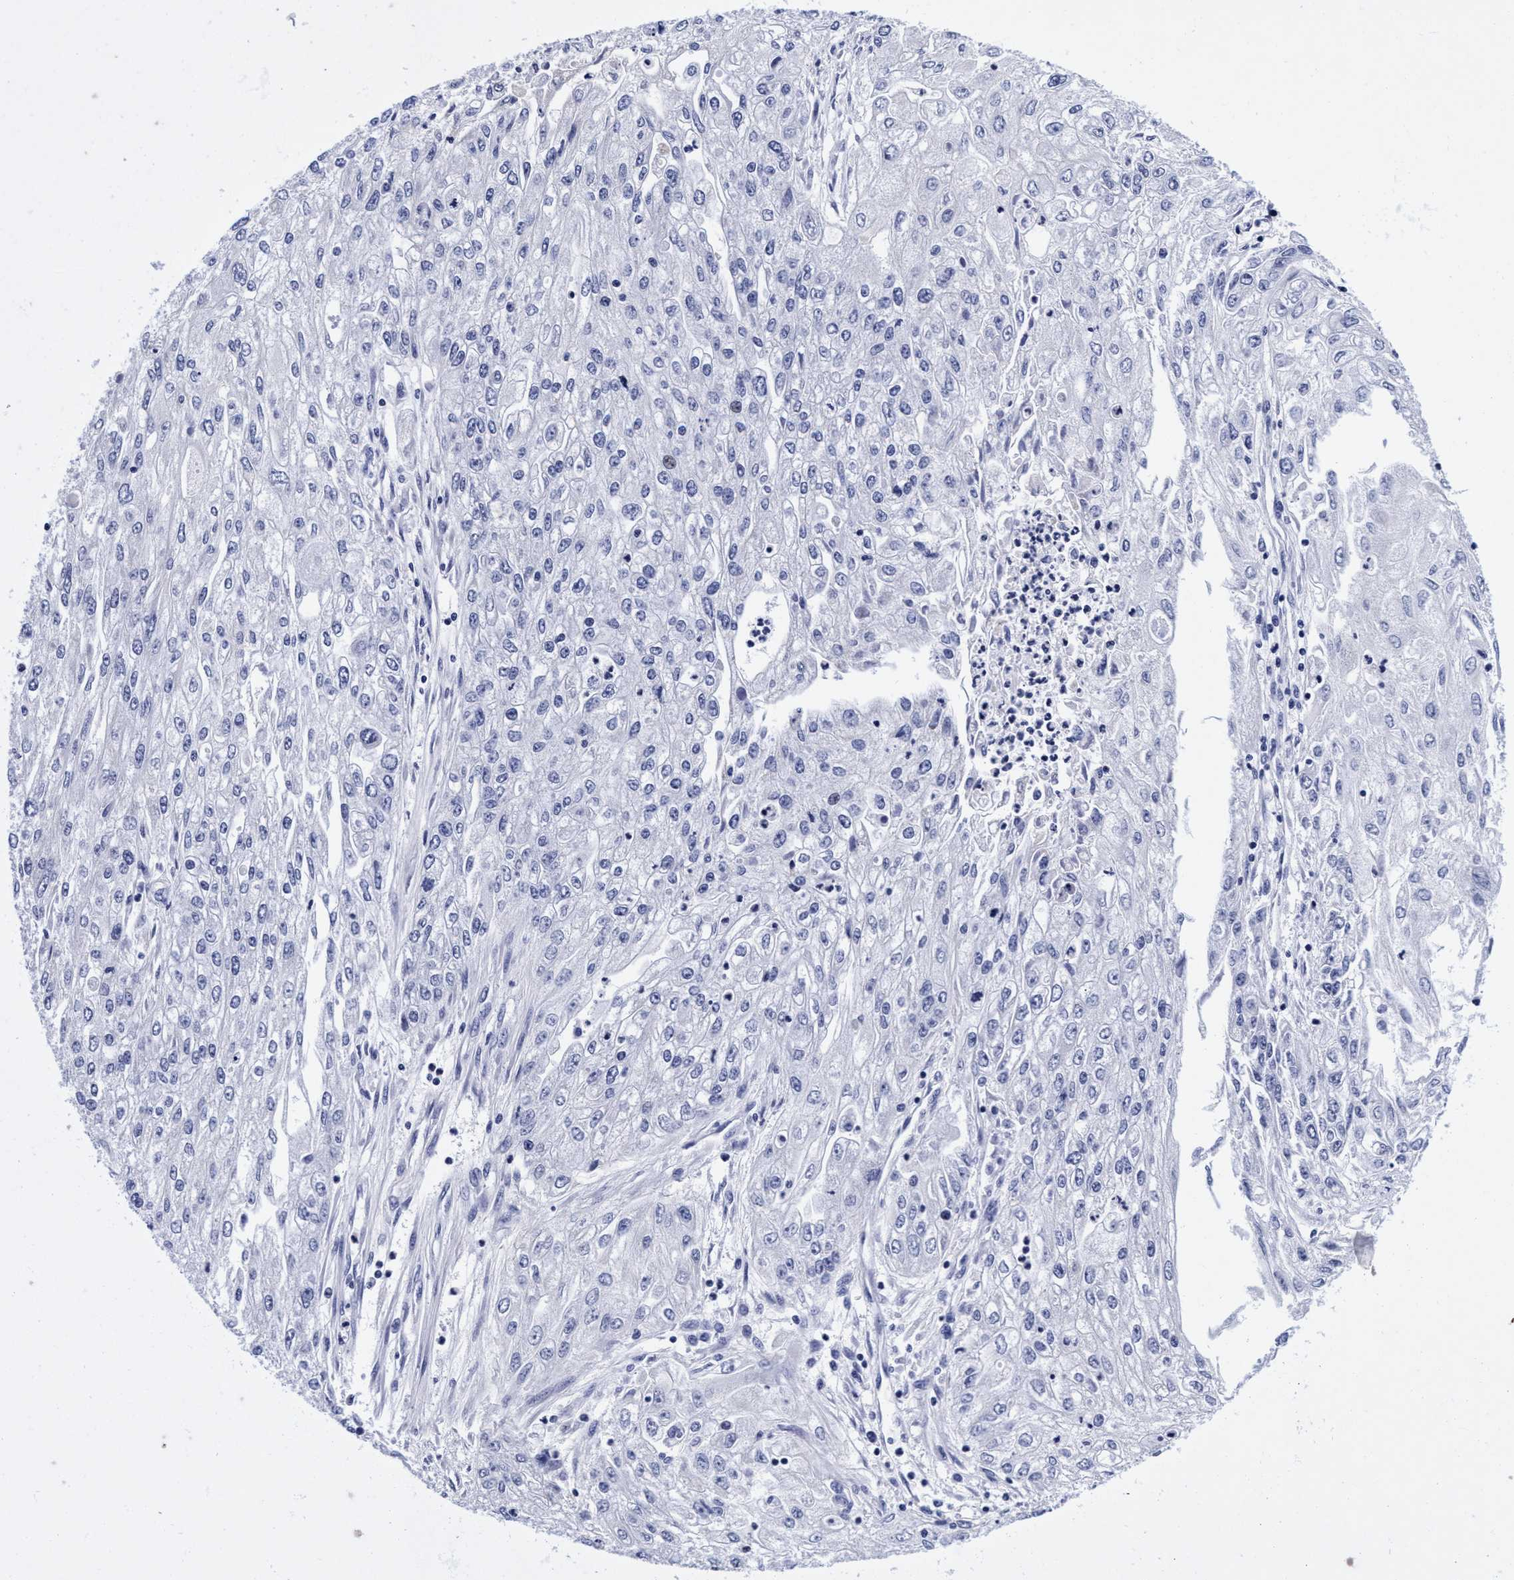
{"staining": {"intensity": "negative", "quantity": "none", "location": "none"}, "tissue": "endometrial cancer", "cell_type": "Tumor cells", "image_type": "cancer", "snomed": [{"axis": "morphology", "description": "Adenocarcinoma, NOS"}, {"axis": "topography", "description": "Endometrium"}], "caption": "DAB (3,3'-diaminobenzidine) immunohistochemical staining of endometrial cancer (adenocarcinoma) demonstrates no significant expression in tumor cells. The staining was performed using DAB to visualize the protein expression in brown, while the nuclei were stained in blue with hematoxylin (Magnification: 20x).", "gene": "PLPPR1", "patient": {"sex": "female", "age": 49}}